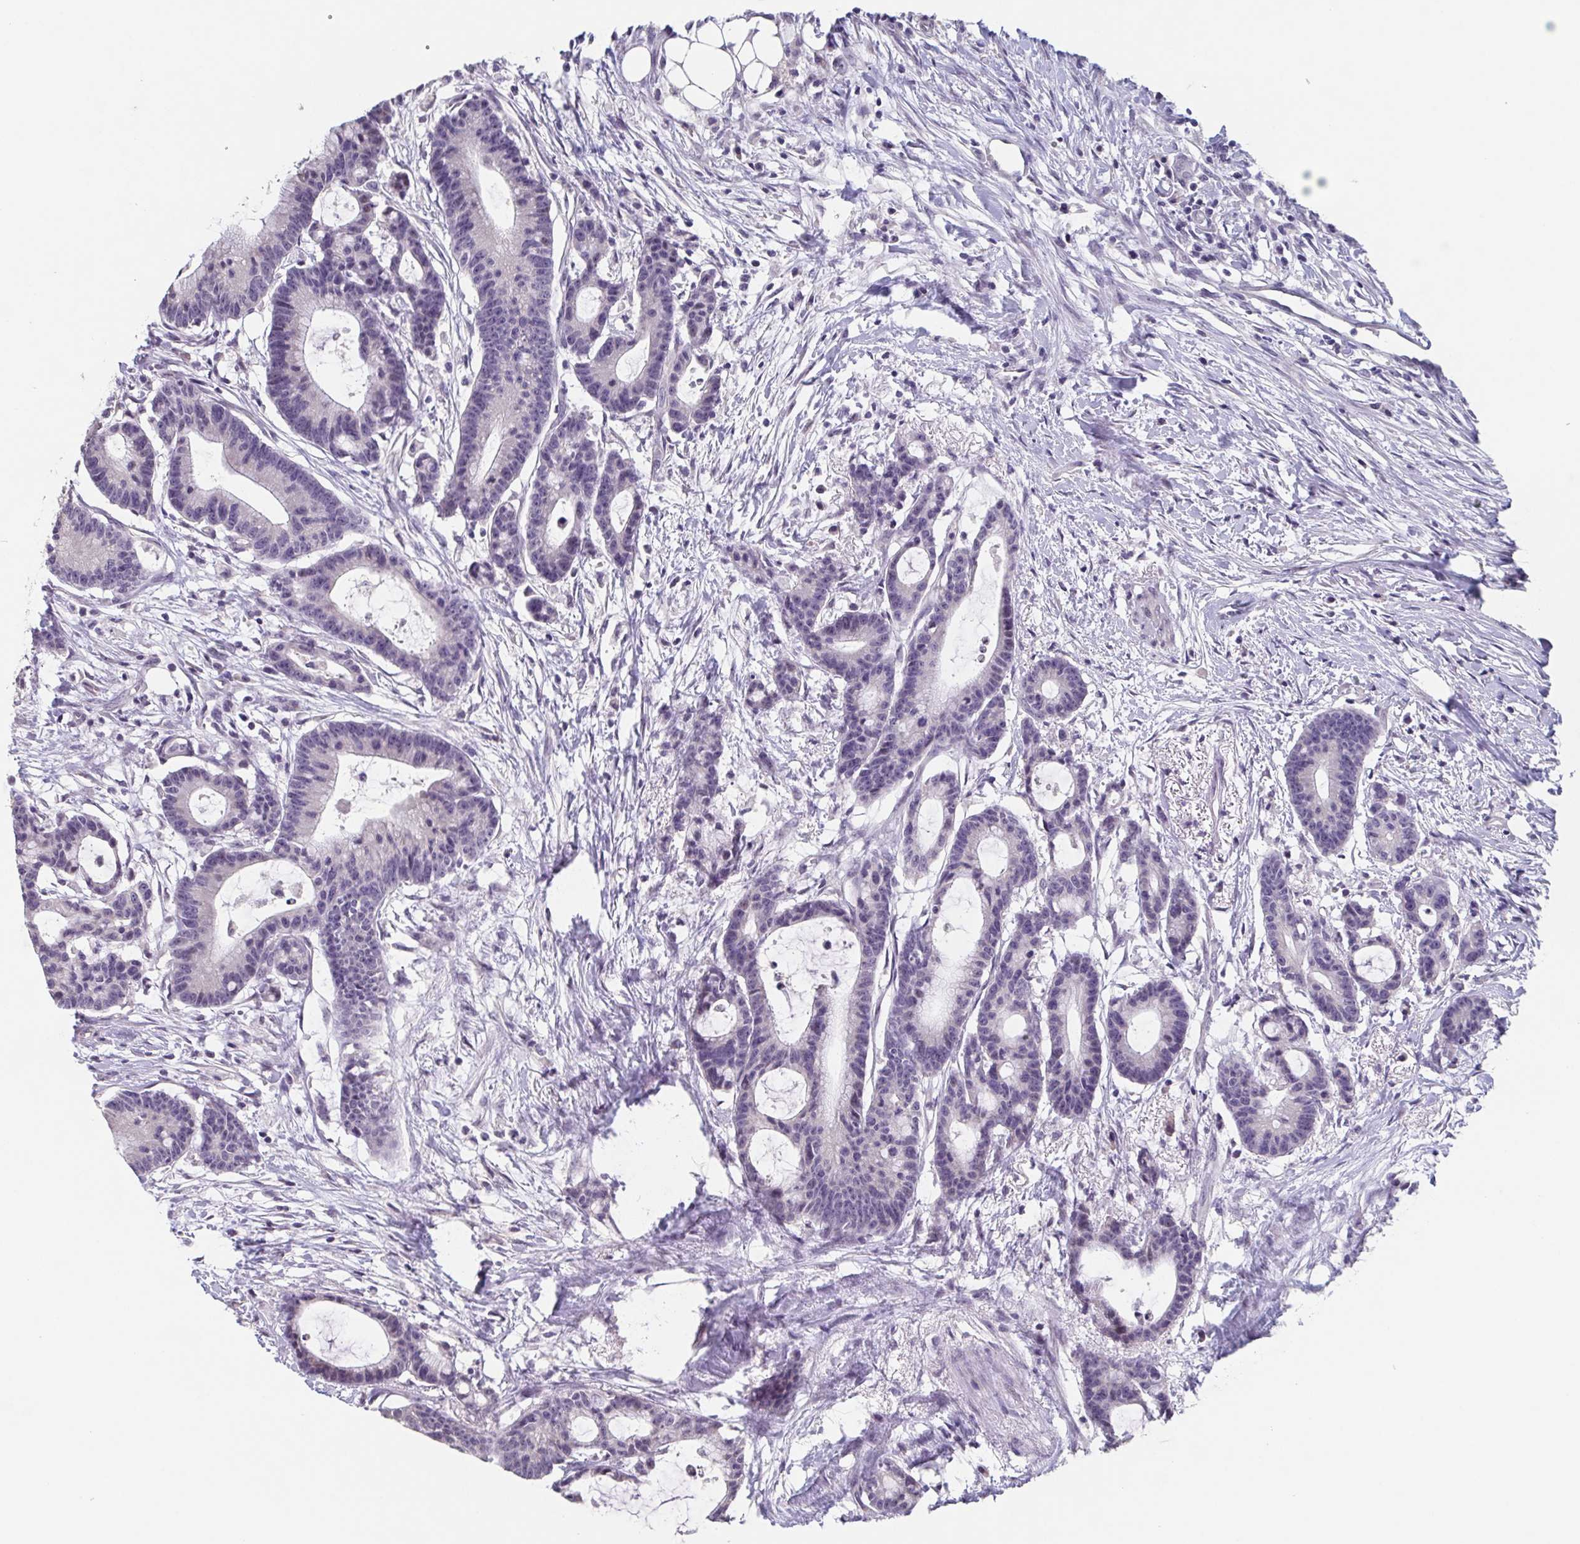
{"staining": {"intensity": "negative", "quantity": "none", "location": "none"}, "tissue": "colorectal cancer", "cell_type": "Tumor cells", "image_type": "cancer", "snomed": [{"axis": "morphology", "description": "Adenocarcinoma, NOS"}, {"axis": "topography", "description": "Colon"}], "caption": "An immunohistochemistry image of colorectal cancer is shown. There is no staining in tumor cells of colorectal cancer.", "gene": "GHRL", "patient": {"sex": "female", "age": 78}}